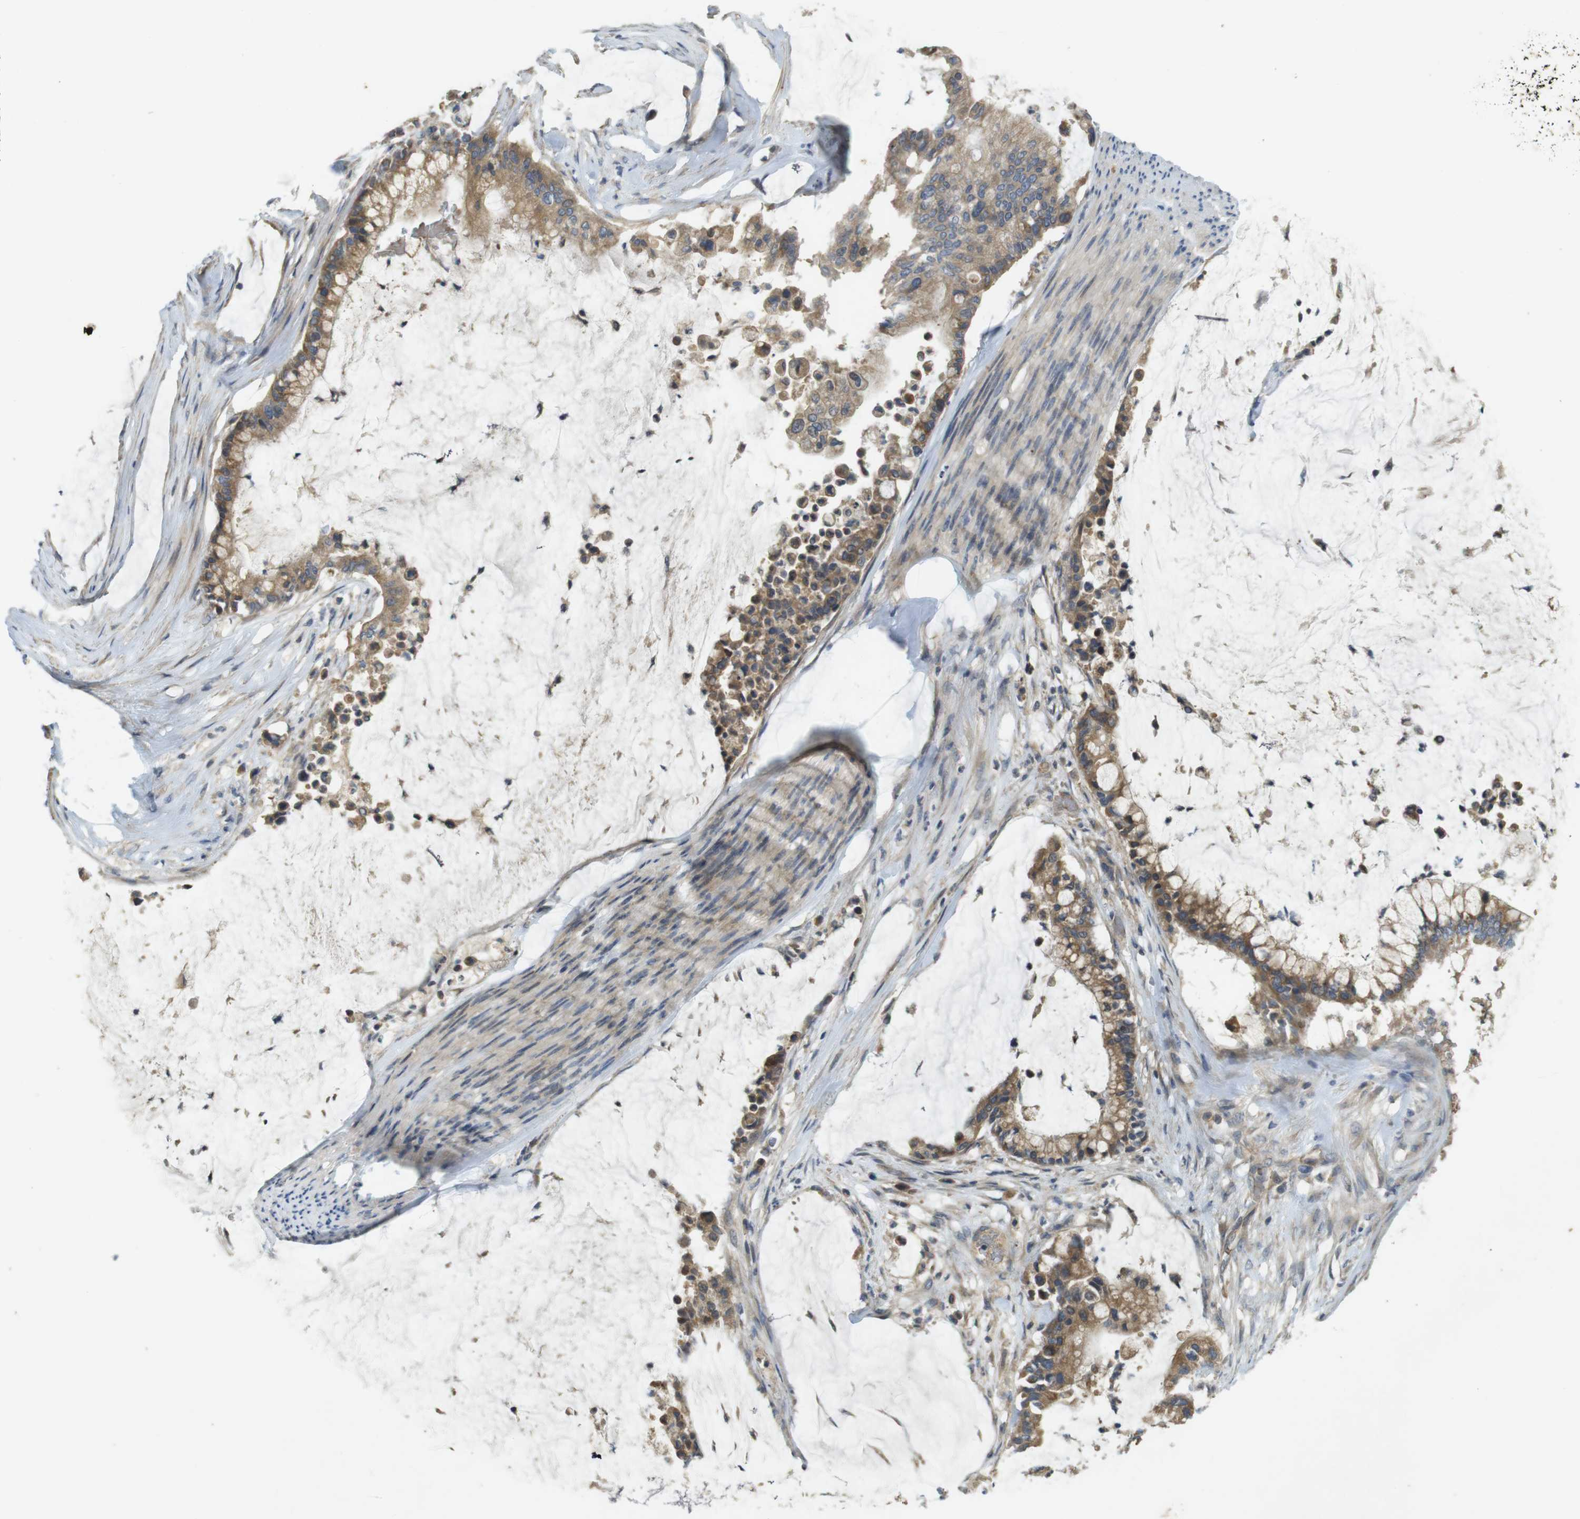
{"staining": {"intensity": "moderate", "quantity": ">75%", "location": "cytoplasmic/membranous"}, "tissue": "pancreatic cancer", "cell_type": "Tumor cells", "image_type": "cancer", "snomed": [{"axis": "morphology", "description": "Adenocarcinoma, NOS"}, {"axis": "topography", "description": "Pancreas"}], "caption": "This micrograph displays immunohistochemistry (IHC) staining of human pancreatic adenocarcinoma, with medium moderate cytoplasmic/membranous staining in approximately >75% of tumor cells.", "gene": "CLTC", "patient": {"sex": "male", "age": 41}}